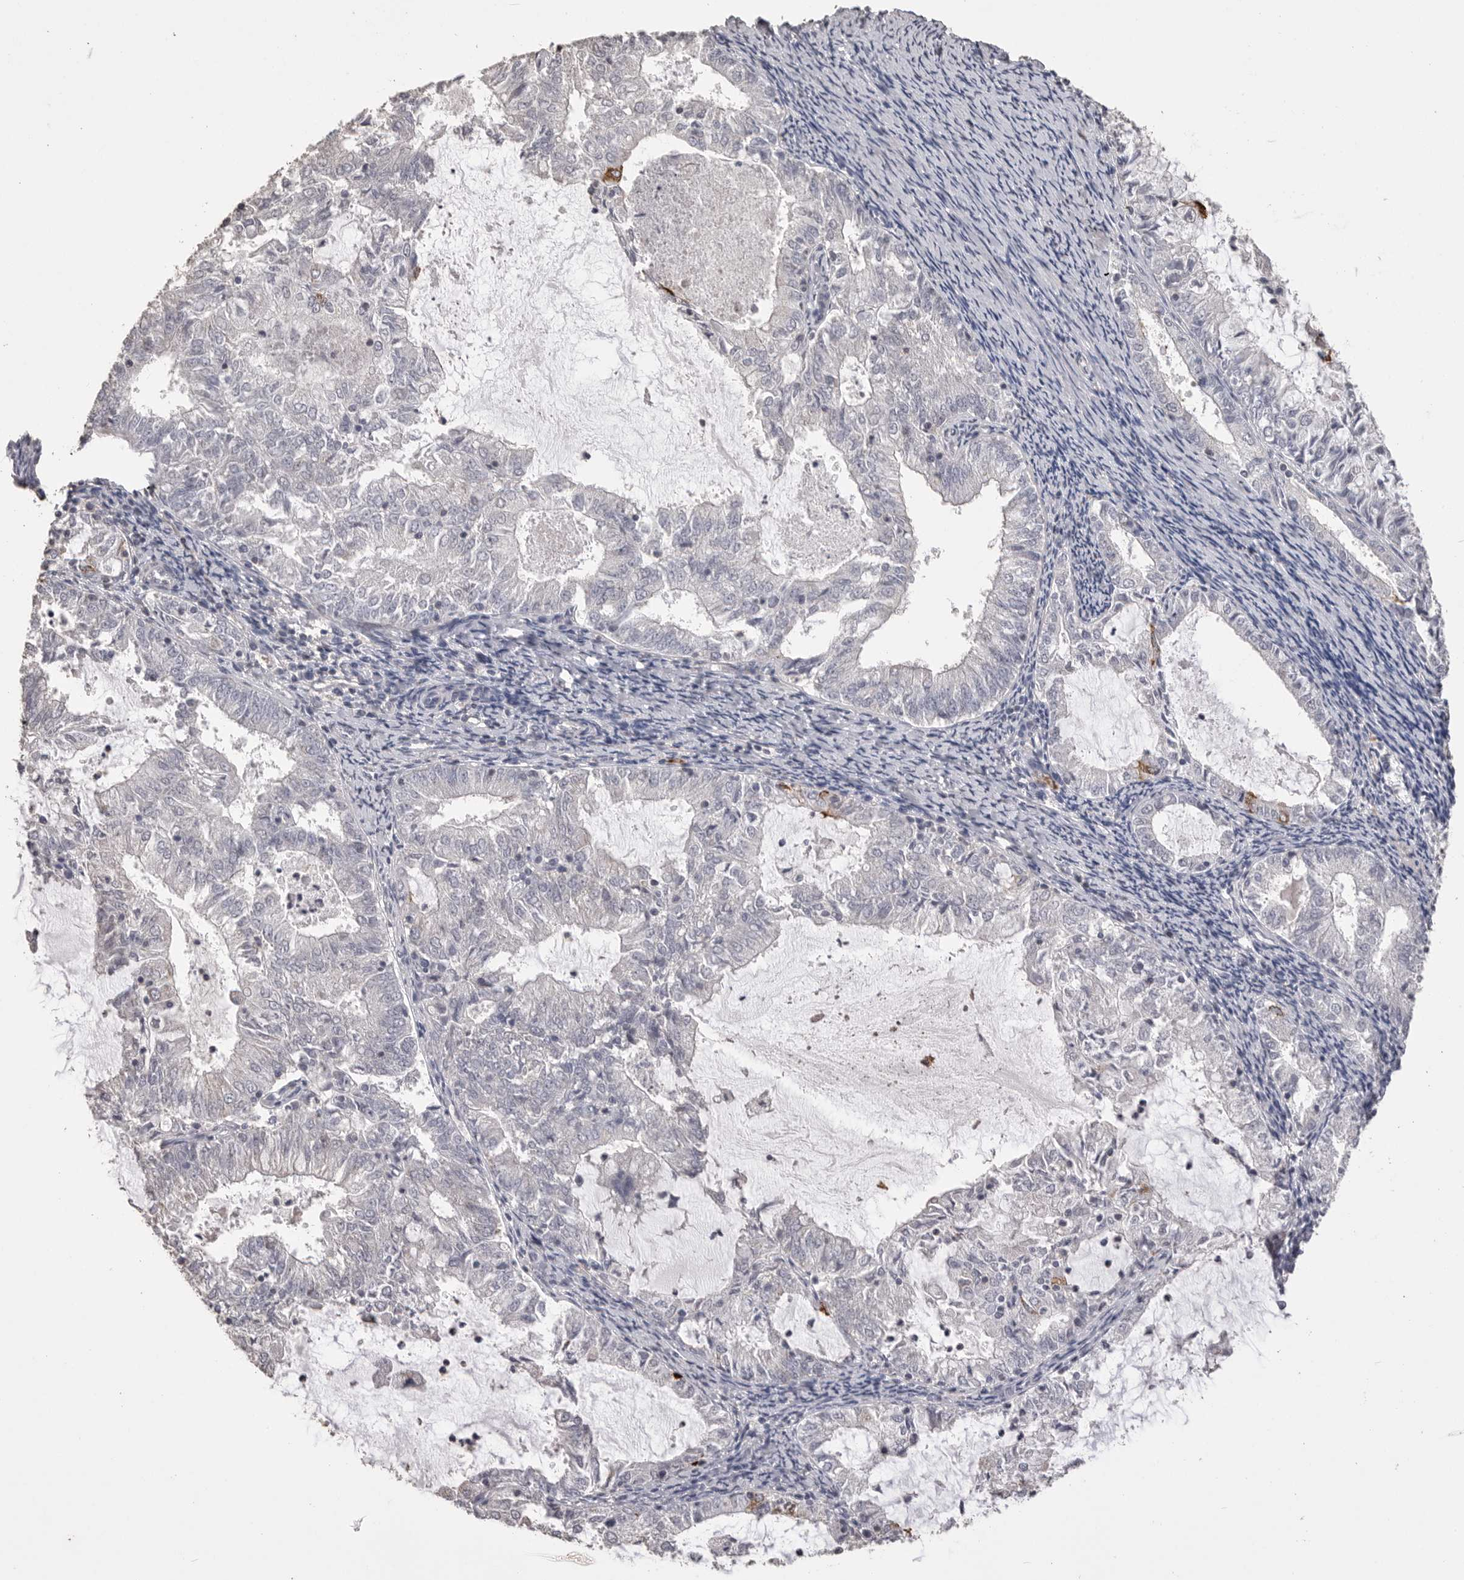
{"staining": {"intensity": "negative", "quantity": "none", "location": "none"}, "tissue": "endometrial cancer", "cell_type": "Tumor cells", "image_type": "cancer", "snomed": [{"axis": "morphology", "description": "Adenocarcinoma, NOS"}, {"axis": "topography", "description": "Endometrium"}], "caption": "IHC micrograph of neoplastic tissue: human endometrial adenocarcinoma stained with DAB (3,3'-diaminobenzidine) reveals no significant protein staining in tumor cells.", "gene": "MMP7", "patient": {"sex": "female", "age": 57}}